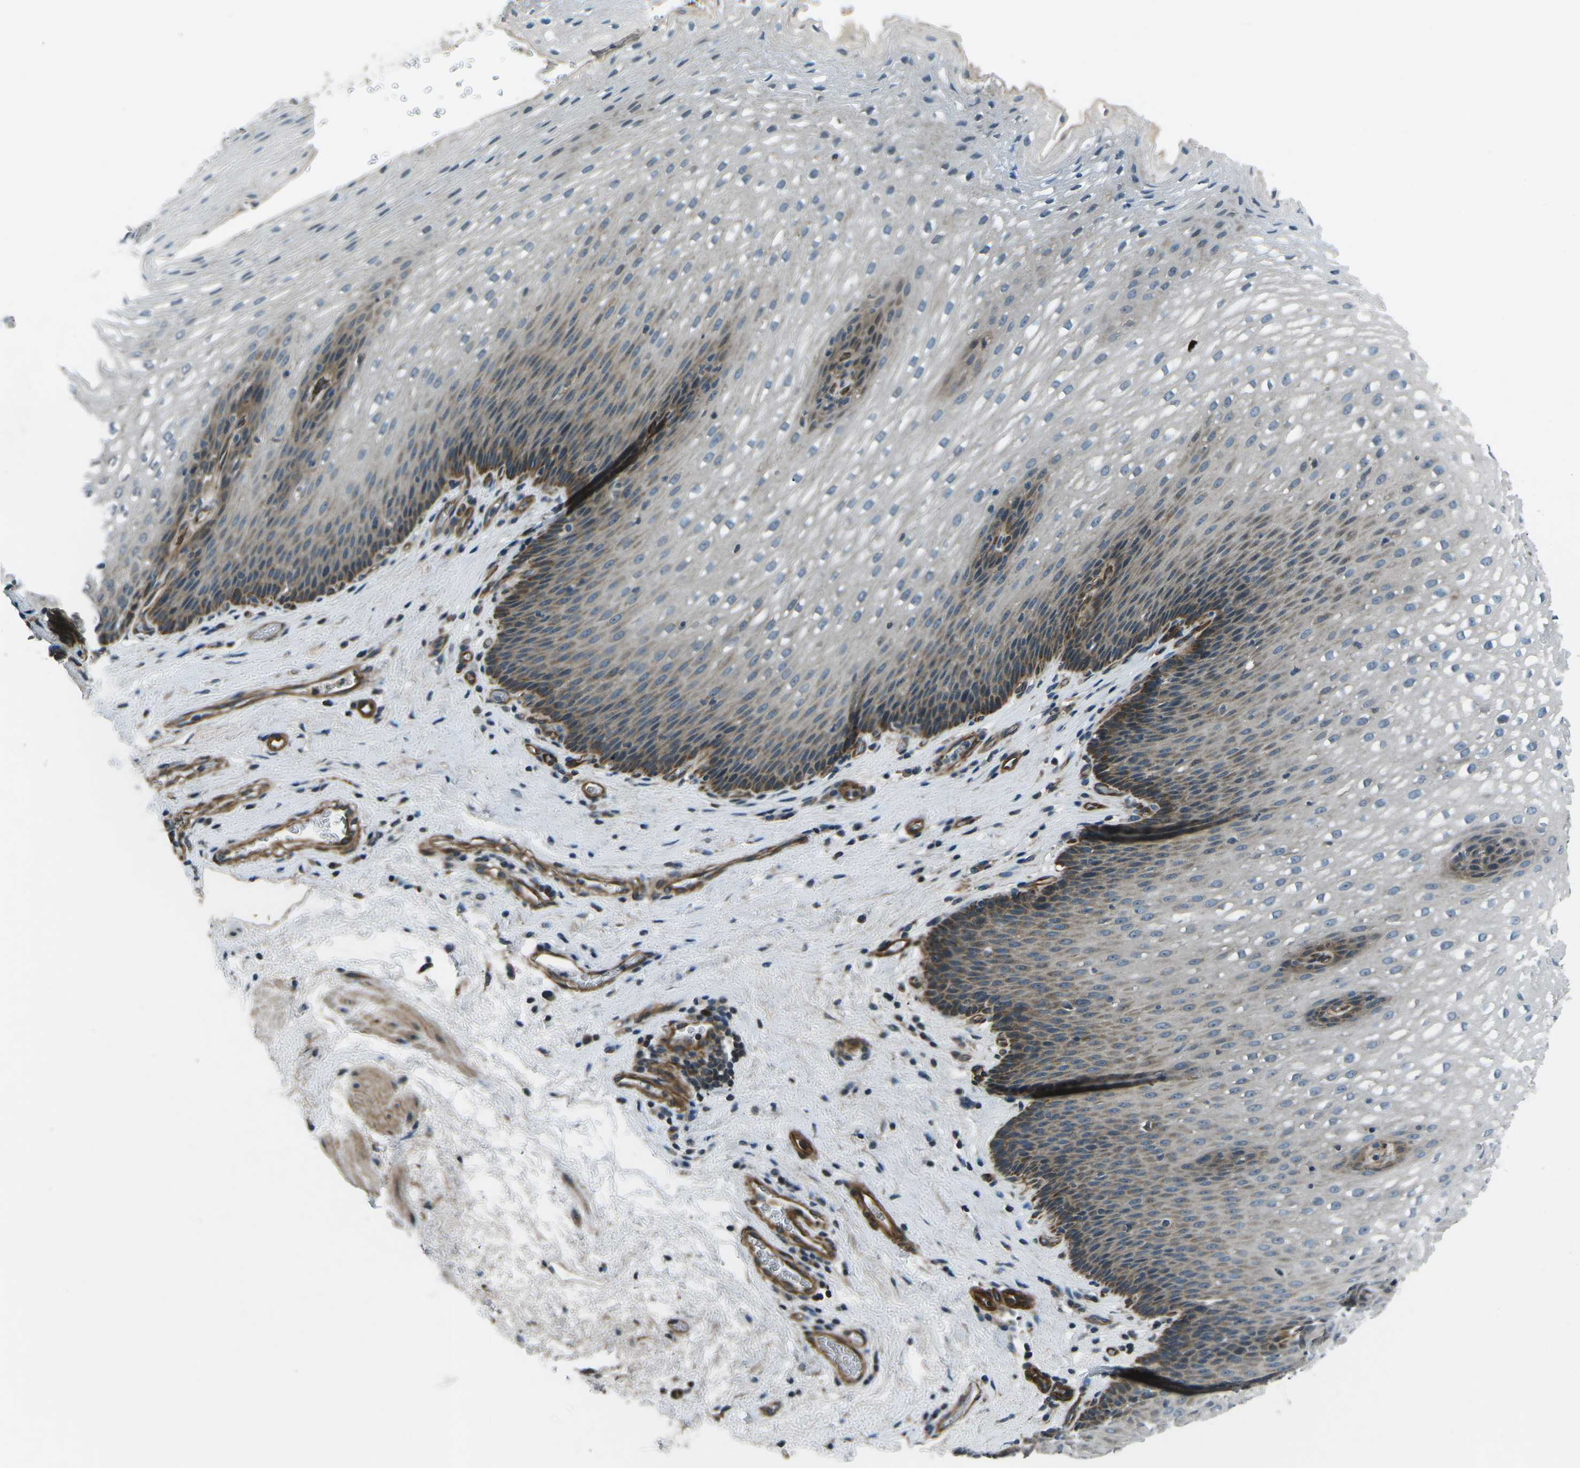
{"staining": {"intensity": "weak", "quantity": "25%-75%", "location": "cytoplasmic/membranous"}, "tissue": "esophagus", "cell_type": "Squamous epithelial cells", "image_type": "normal", "snomed": [{"axis": "morphology", "description": "Normal tissue, NOS"}, {"axis": "topography", "description": "Esophagus"}], "caption": "A brown stain shows weak cytoplasmic/membranous staining of a protein in squamous epithelial cells of normal human esophagus. (brown staining indicates protein expression, while blue staining denotes nuclei).", "gene": "AFAP1", "patient": {"sex": "male", "age": 48}}